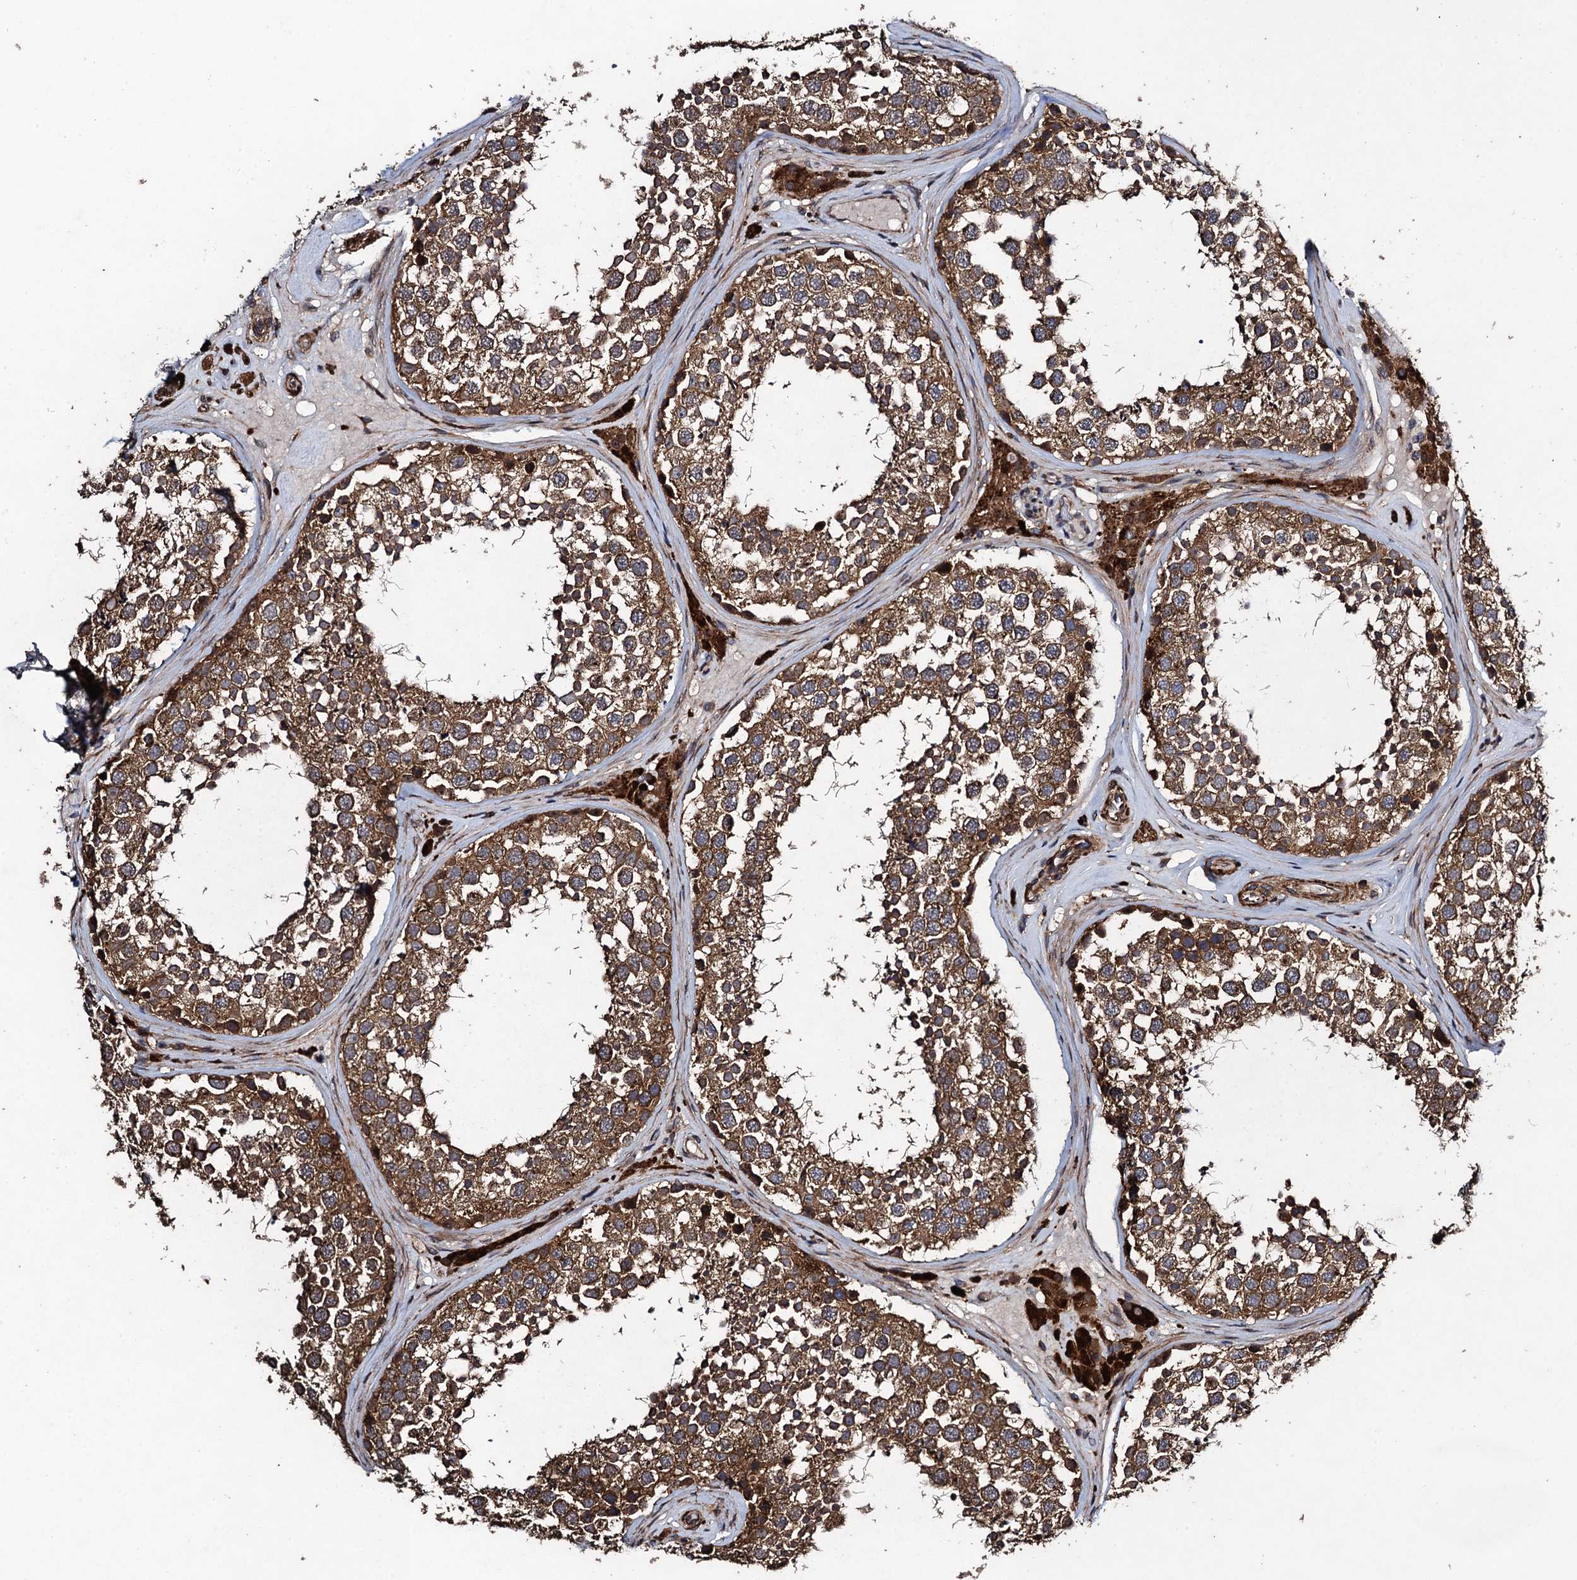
{"staining": {"intensity": "moderate", "quantity": ">75%", "location": "cytoplasmic/membranous"}, "tissue": "testis", "cell_type": "Cells in seminiferous ducts", "image_type": "normal", "snomed": [{"axis": "morphology", "description": "Normal tissue, NOS"}, {"axis": "topography", "description": "Testis"}], "caption": "Cells in seminiferous ducts display moderate cytoplasmic/membranous positivity in about >75% of cells in unremarkable testis.", "gene": "CNTN5", "patient": {"sex": "male", "age": 46}}